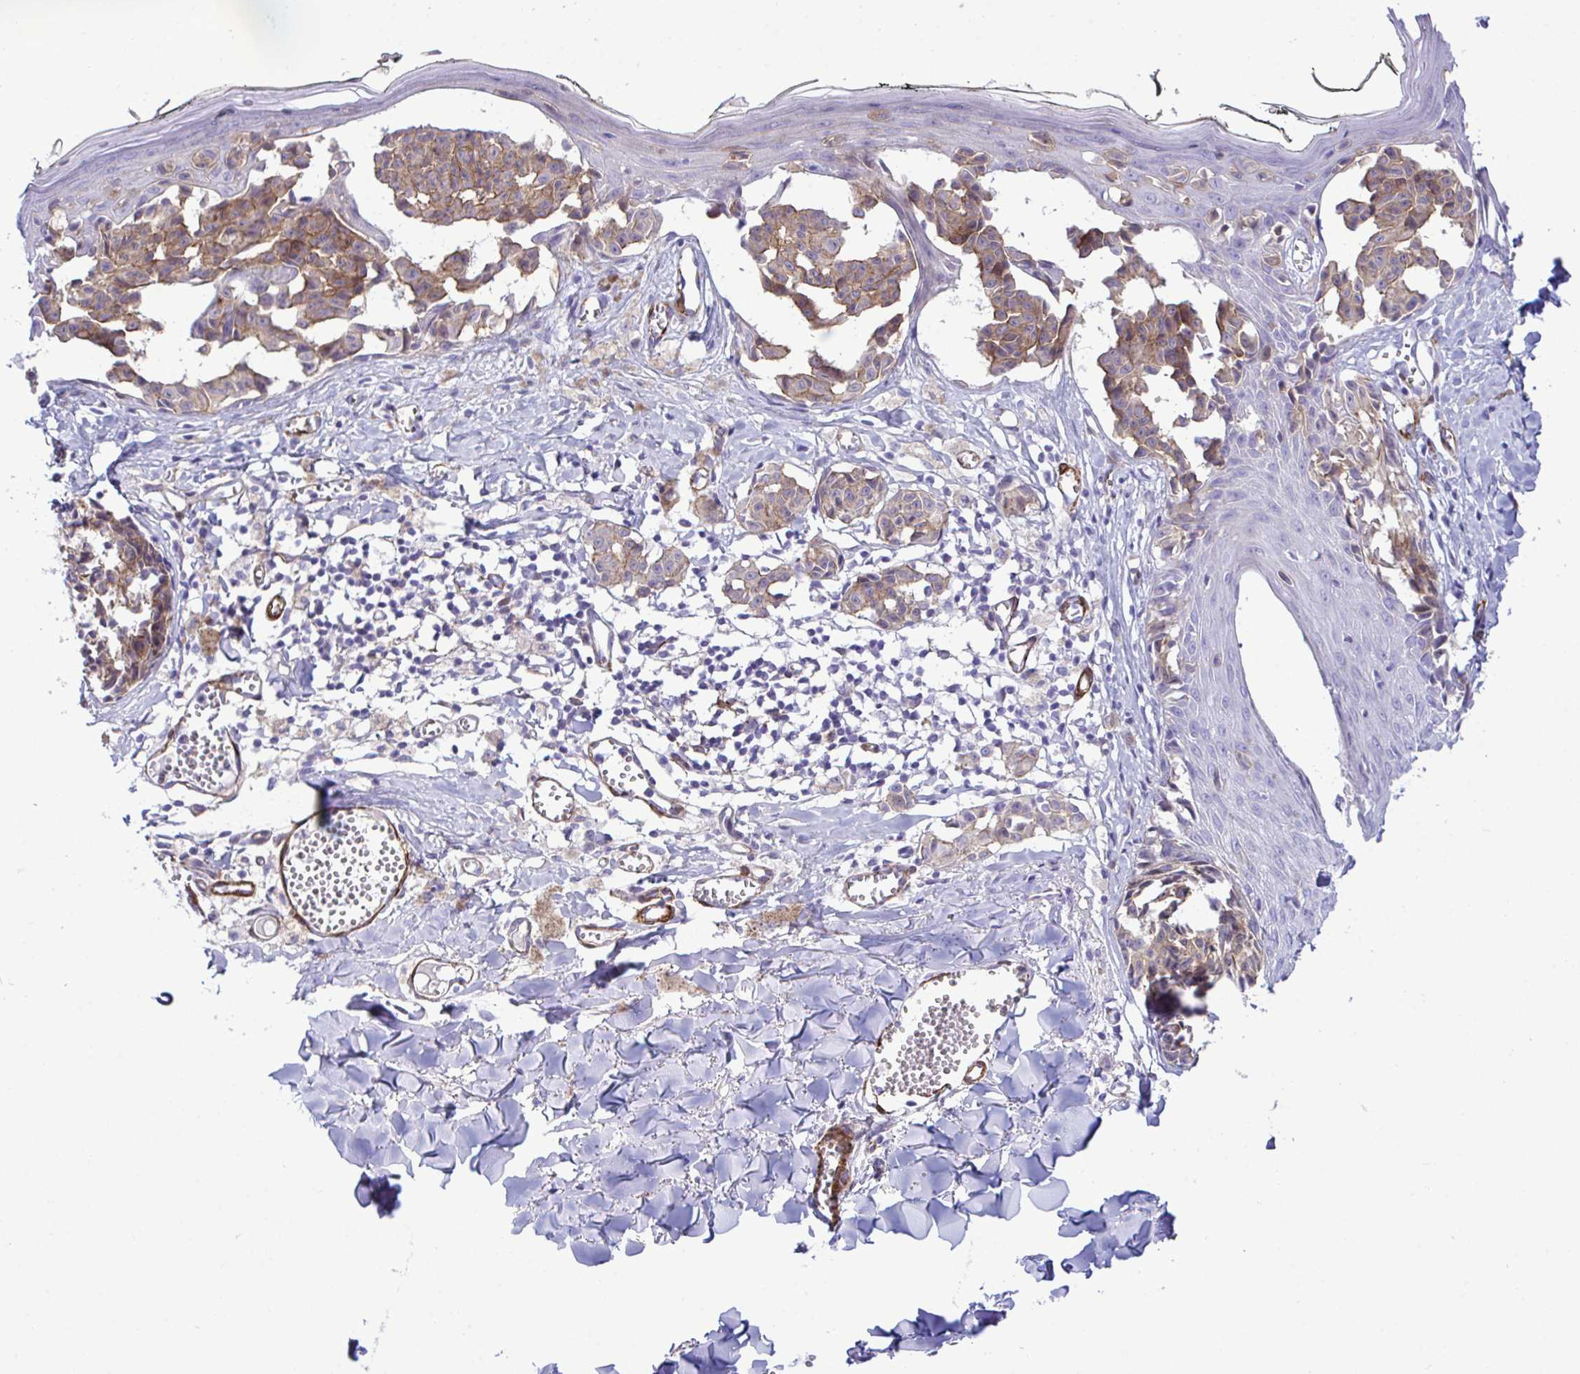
{"staining": {"intensity": "moderate", "quantity": "<25%", "location": "cytoplasmic/membranous"}, "tissue": "melanoma", "cell_type": "Tumor cells", "image_type": "cancer", "snomed": [{"axis": "morphology", "description": "Malignant melanoma, NOS"}, {"axis": "topography", "description": "Skin"}], "caption": "Immunohistochemical staining of malignant melanoma shows low levels of moderate cytoplasmic/membranous protein expression in approximately <25% of tumor cells. The staining is performed using DAB brown chromogen to label protein expression. The nuclei are counter-stained blue using hematoxylin.", "gene": "SYNPO2L", "patient": {"sex": "female", "age": 43}}